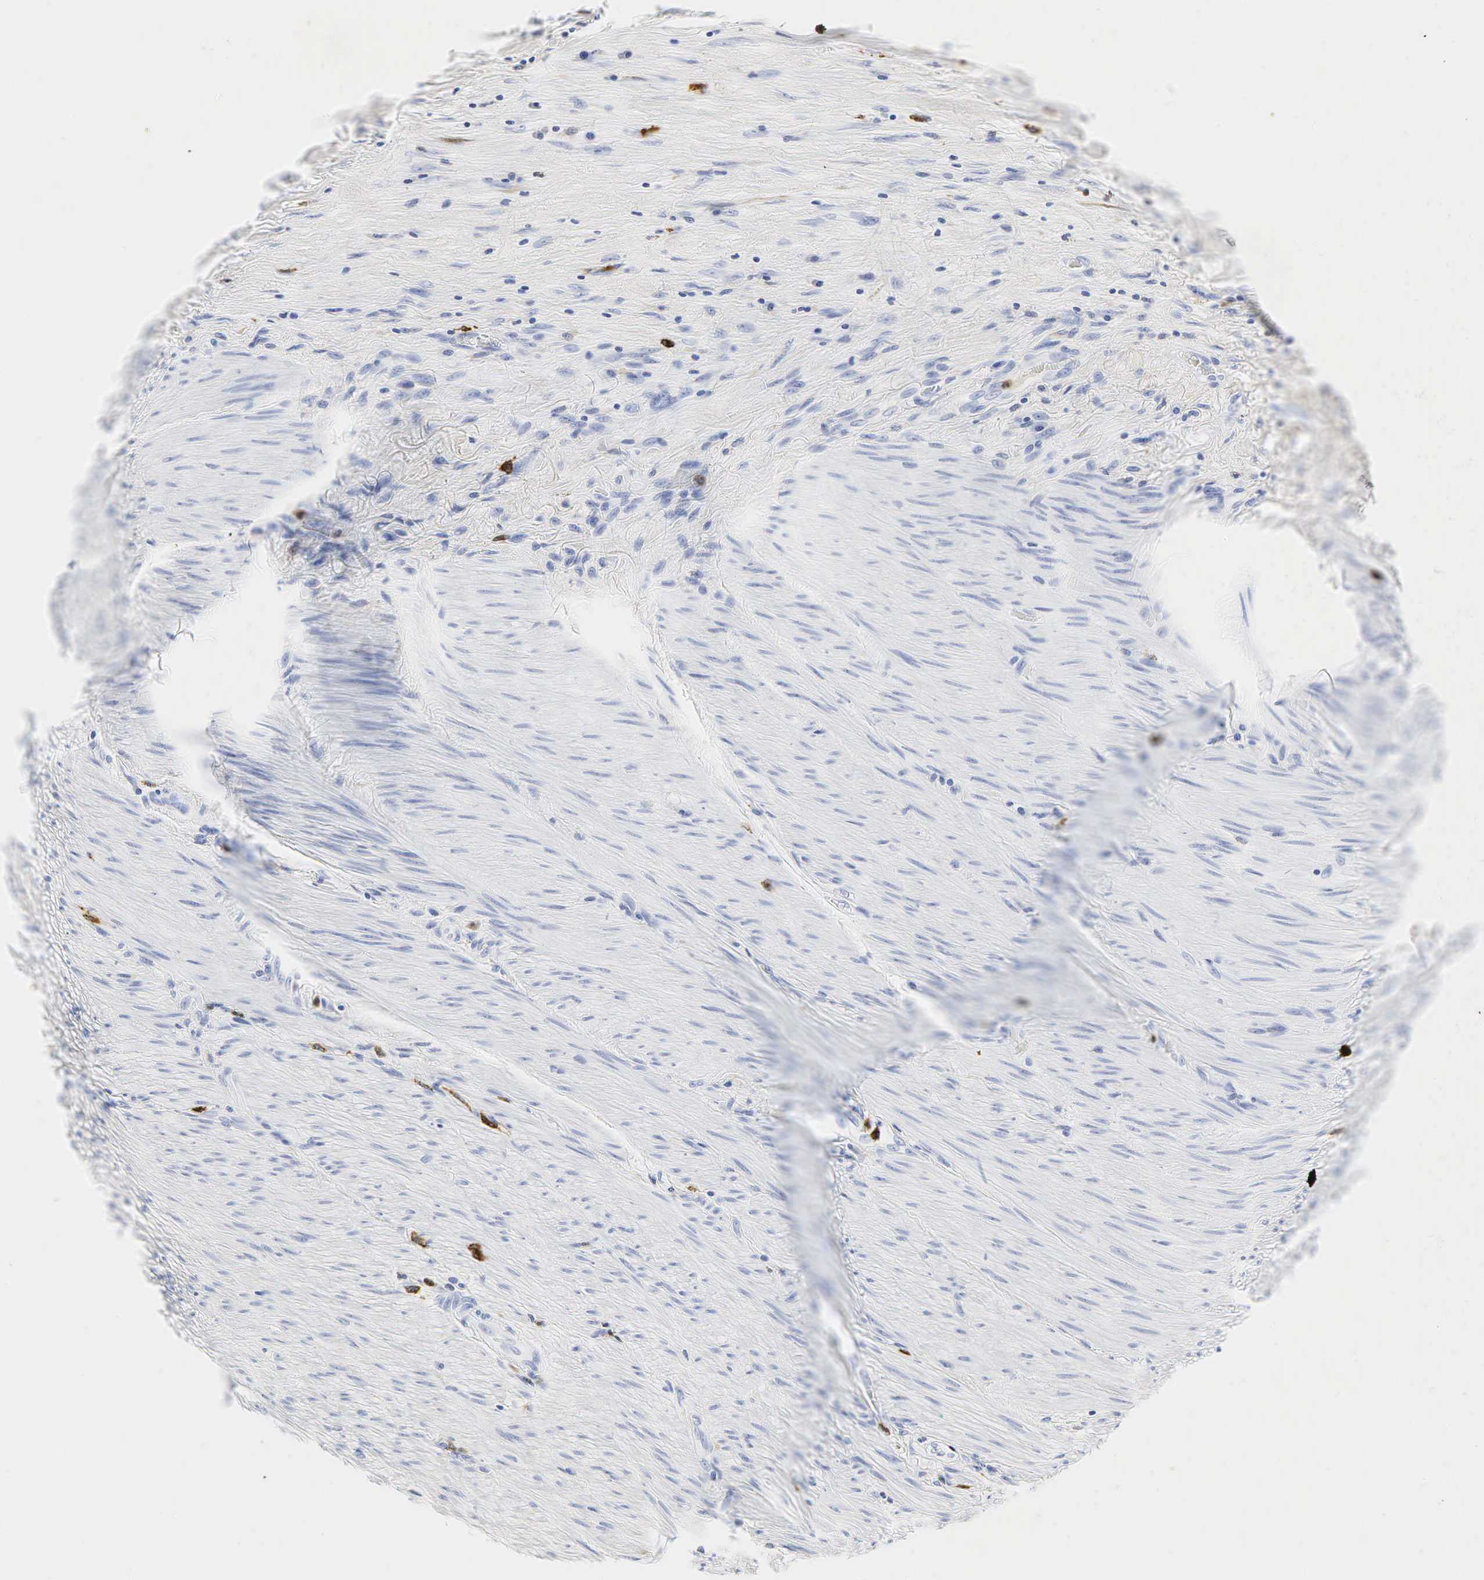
{"staining": {"intensity": "negative", "quantity": "none", "location": "none"}, "tissue": "colorectal cancer", "cell_type": "Tumor cells", "image_type": "cancer", "snomed": [{"axis": "morphology", "description": "Adenocarcinoma, NOS"}, {"axis": "topography", "description": "Rectum"}], "caption": "This micrograph is of colorectal cancer stained with immunohistochemistry to label a protein in brown with the nuclei are counter-stained blue. There is no positivity in tumor cells.", "gene": "LYZ", "patient": {"sex": "female", "age": 57}}